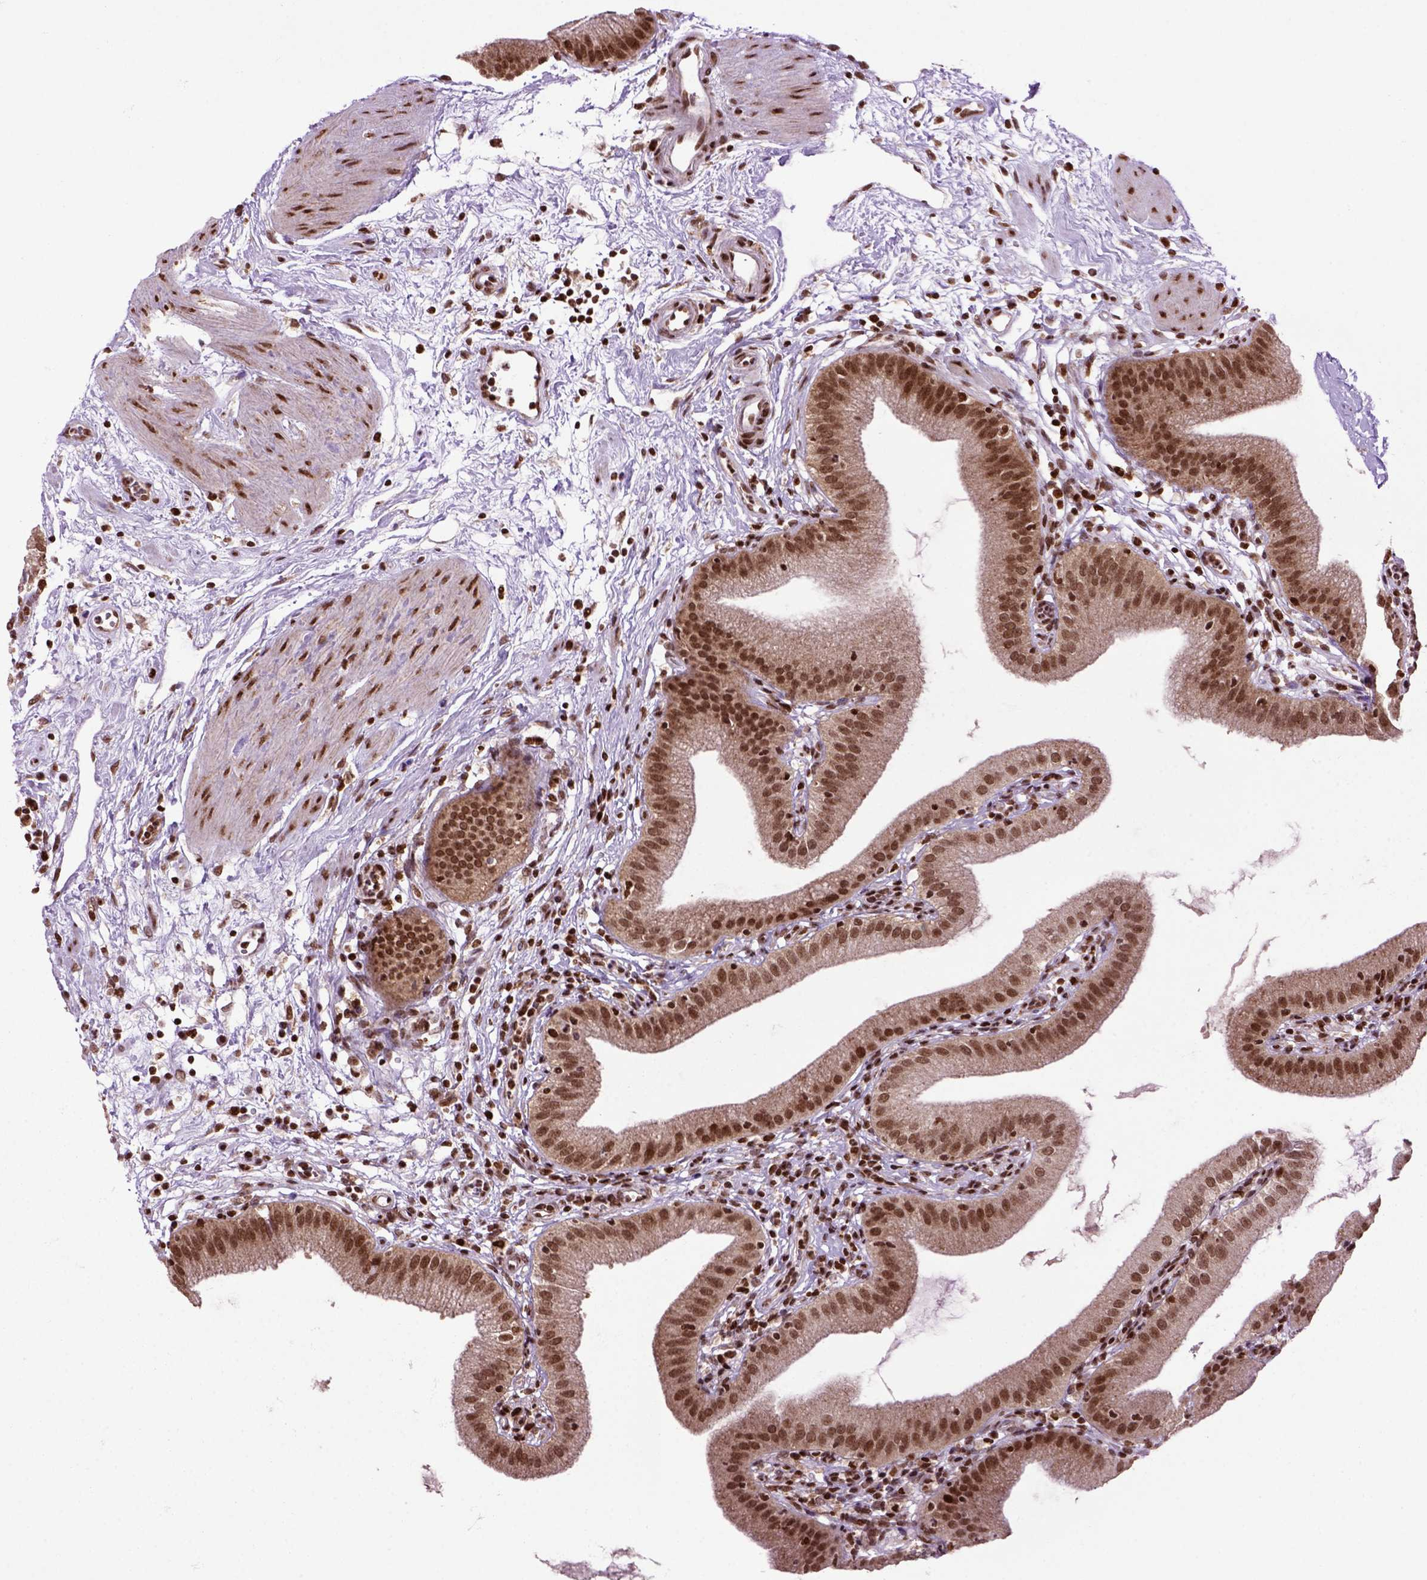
{"staining": {"intensity": "strong", "quantity": ">75%", "location": "nuclear"}, "tissue": "gallbladder", "cell_type": "Glandular cells", "image_type": "normal", "snomed": [{"axis": "morphology", "description": "Normal tissue, NOS"}, {"axis": "topography", "description": "Gallbladder"}], "caption": "Protein expression analysis of benign human gallbladder reveals strong nuclear expression in approximately >75% of glandular cells.", "gene": "CELF1", "patient": {"sex": "female", "age": 65}}